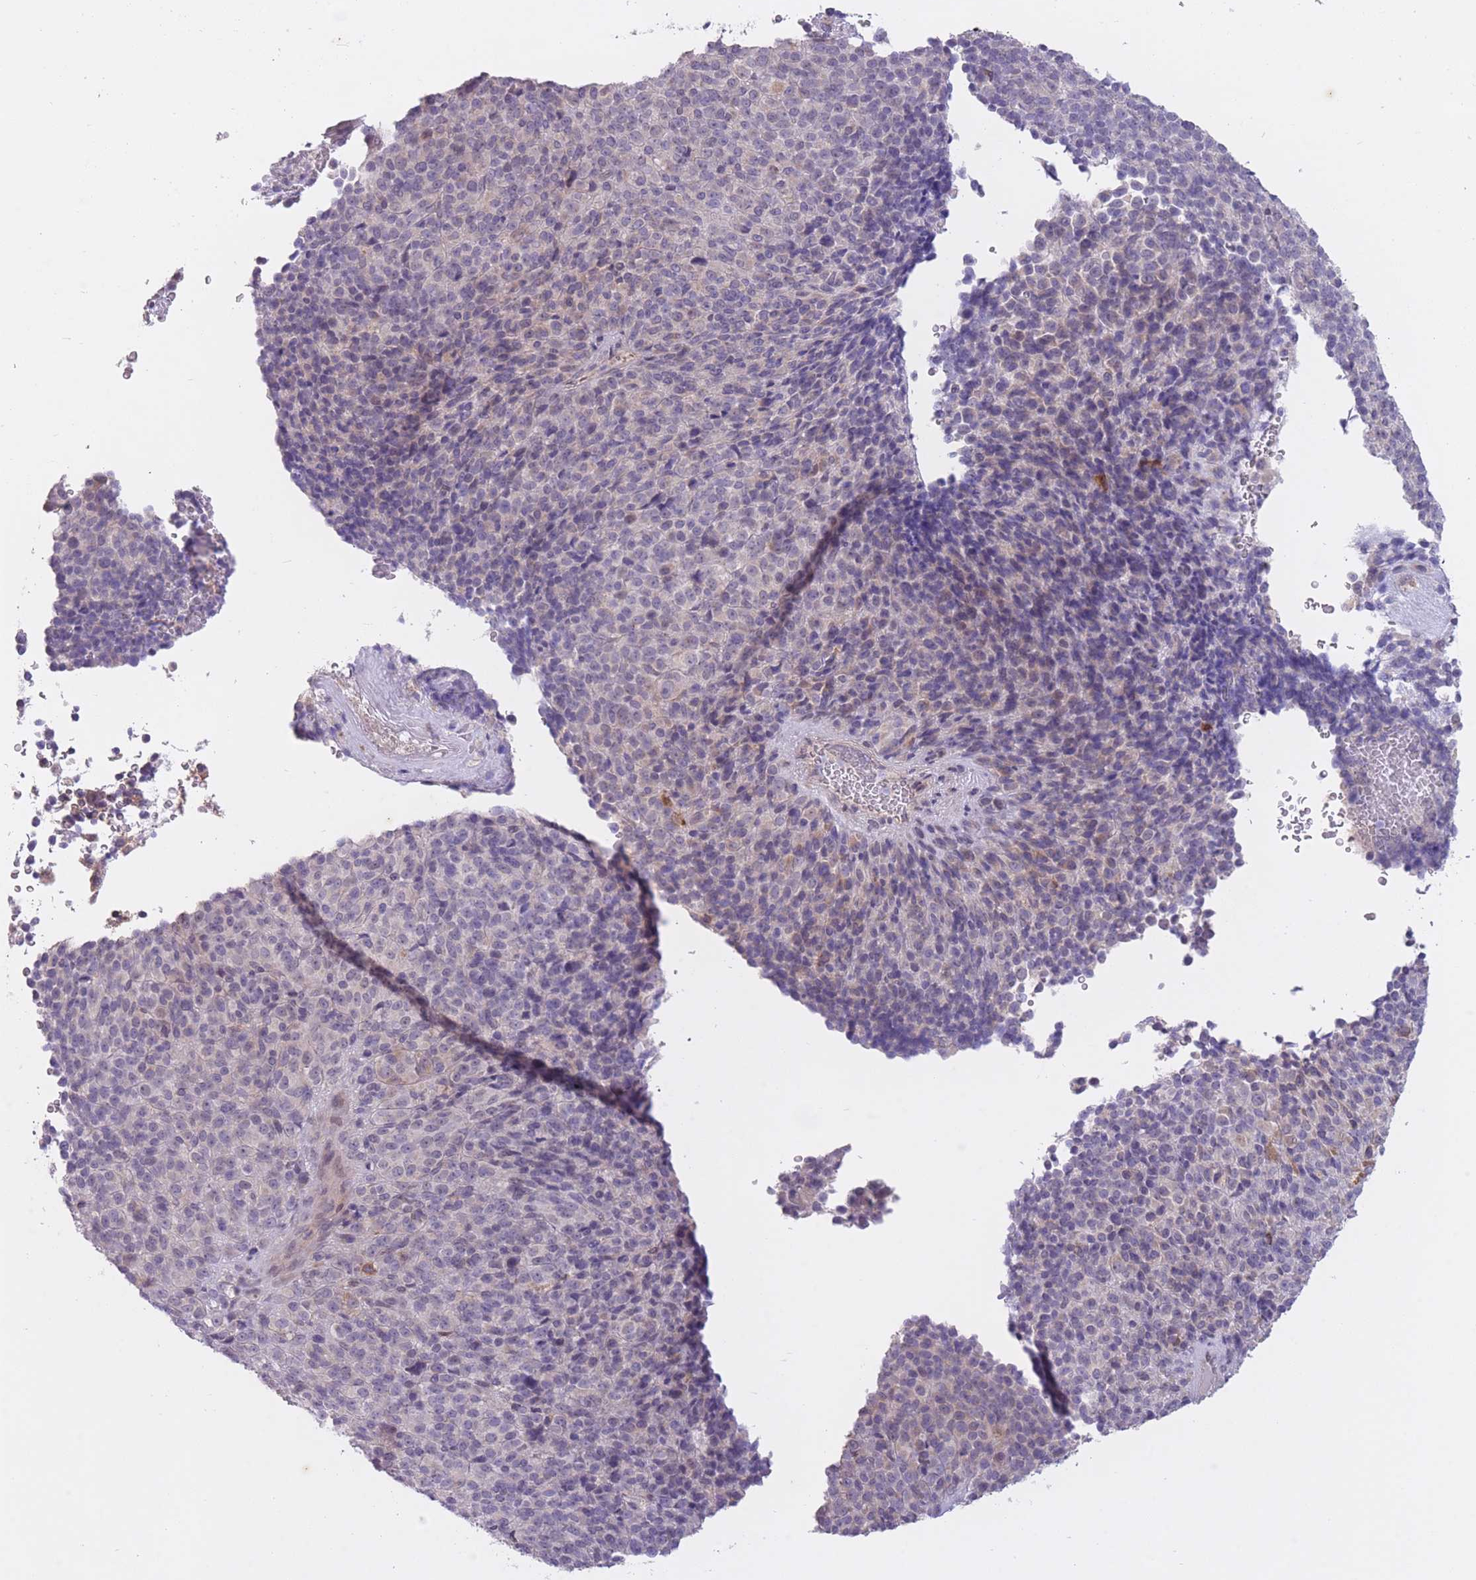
{"staining": {"intensity": "weak", "quantity": "<25%", "location": "cytoplasmic/membranous"}, "tissue": "melanoma", "cell_type": "Tumor cells", "image_type": "cancer", "snomed": [{"axis": "morphology", "description": "Malignant melanoma, Metastatic site"}, {"axis": "topography", "description": "Brain"}], "caption": "An immunohistochemistry (IHC) photomicrograph of malignant melanoma (metastatic site) is shown. There is no staining in tumor cells of malignant melanoma (metastatic site).", "gene": "ARPIN", "patient": {"sex": "female", "age": 56}}